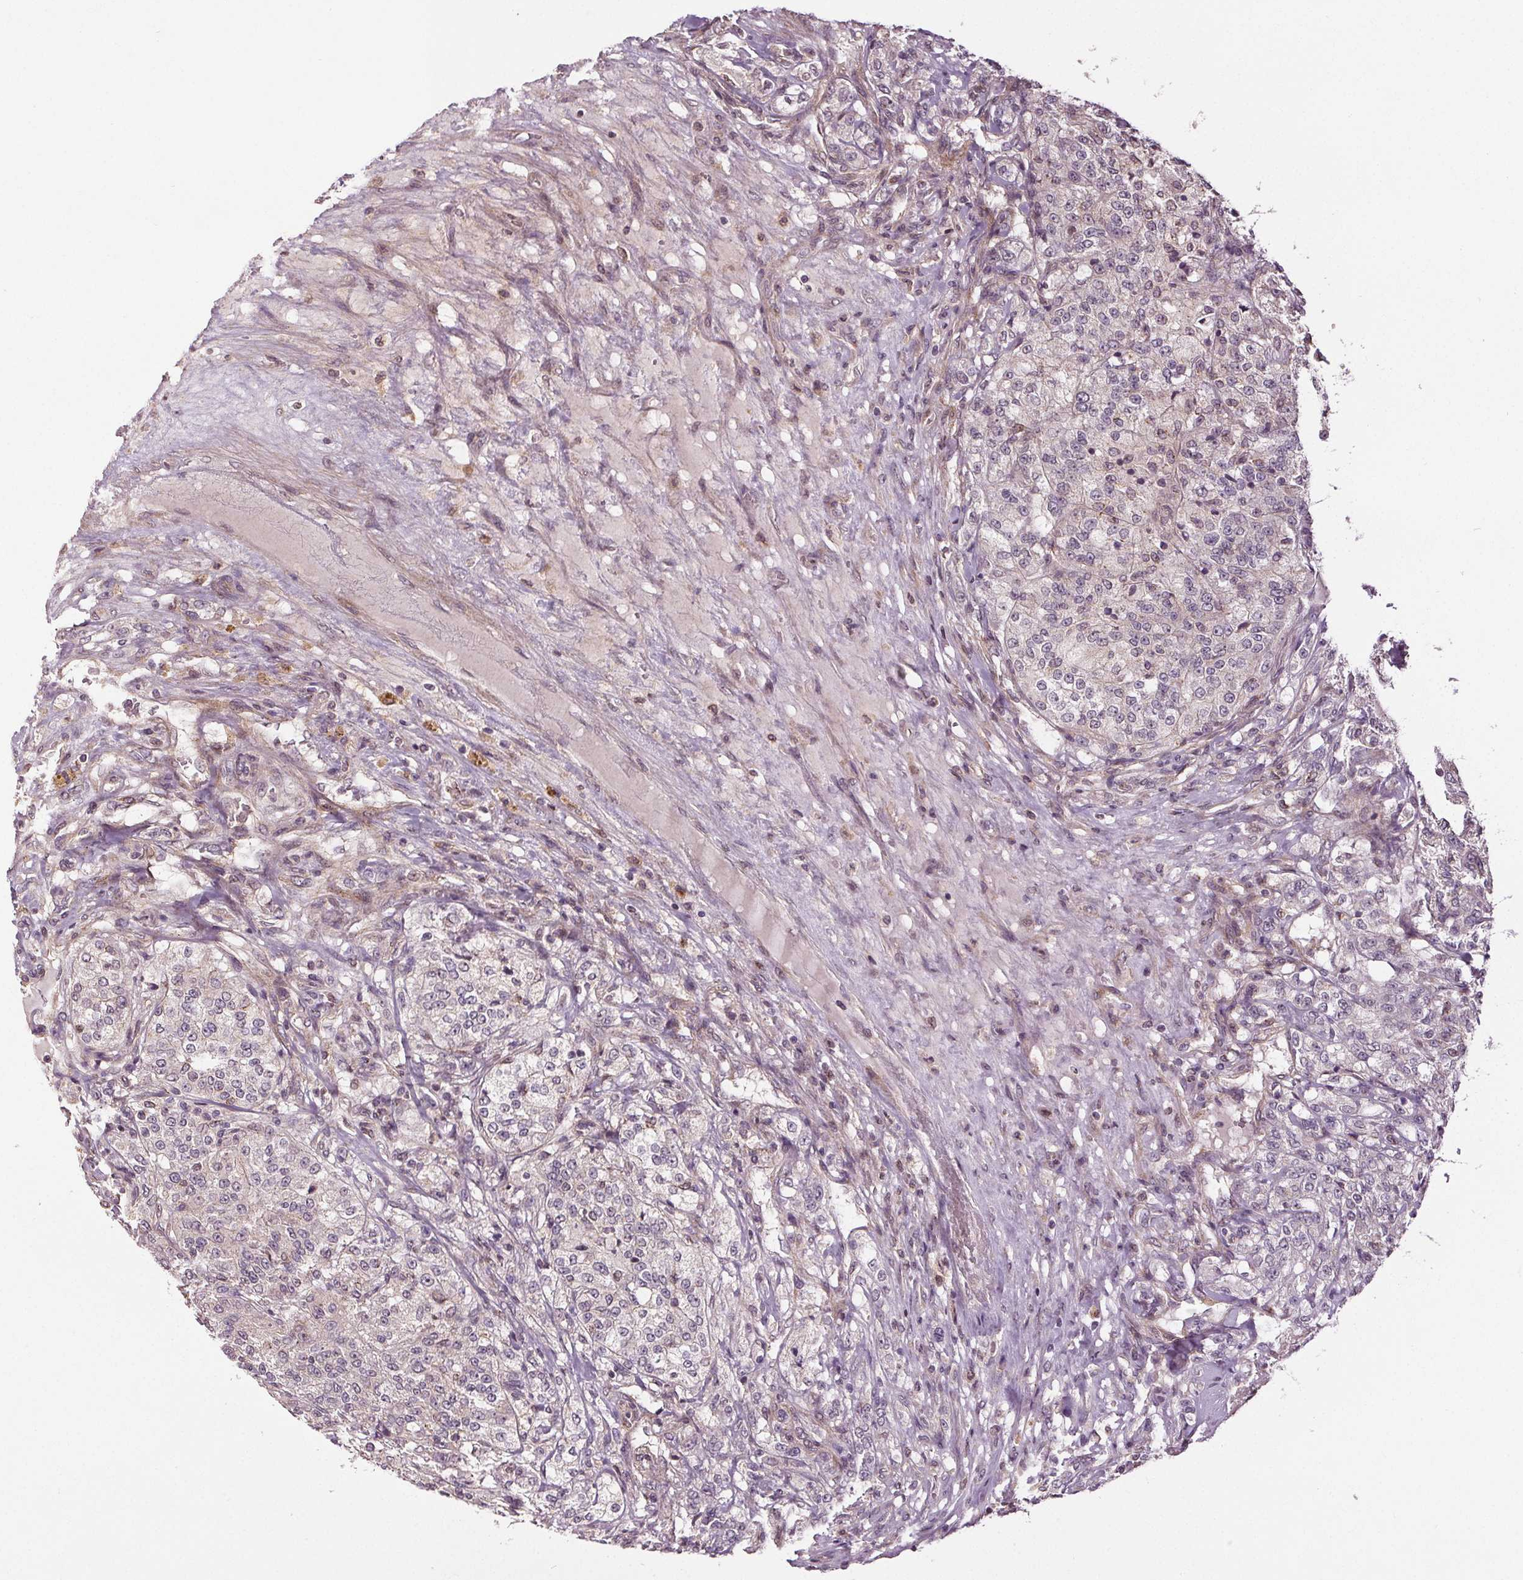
{"staining": {"intensity": "negative", "quantity": "none", "location": "none"}, "tissue": "renal cancer", "cell_type": "Tumor cells", "image_type": "cancer", "snomed": [{"axis": "morphology", "description": "Adenocarcinoma, NOS"}, {"axis": "topography", "description": "Kidney"}], "caption": "The immunohistochemistry (IHC) histopathology image has no significant staining in tumor cells of adenocarcinoma (renal) tissue.", "gene": "EPHB3", "patient": {"sex": "female", "age": 63}}